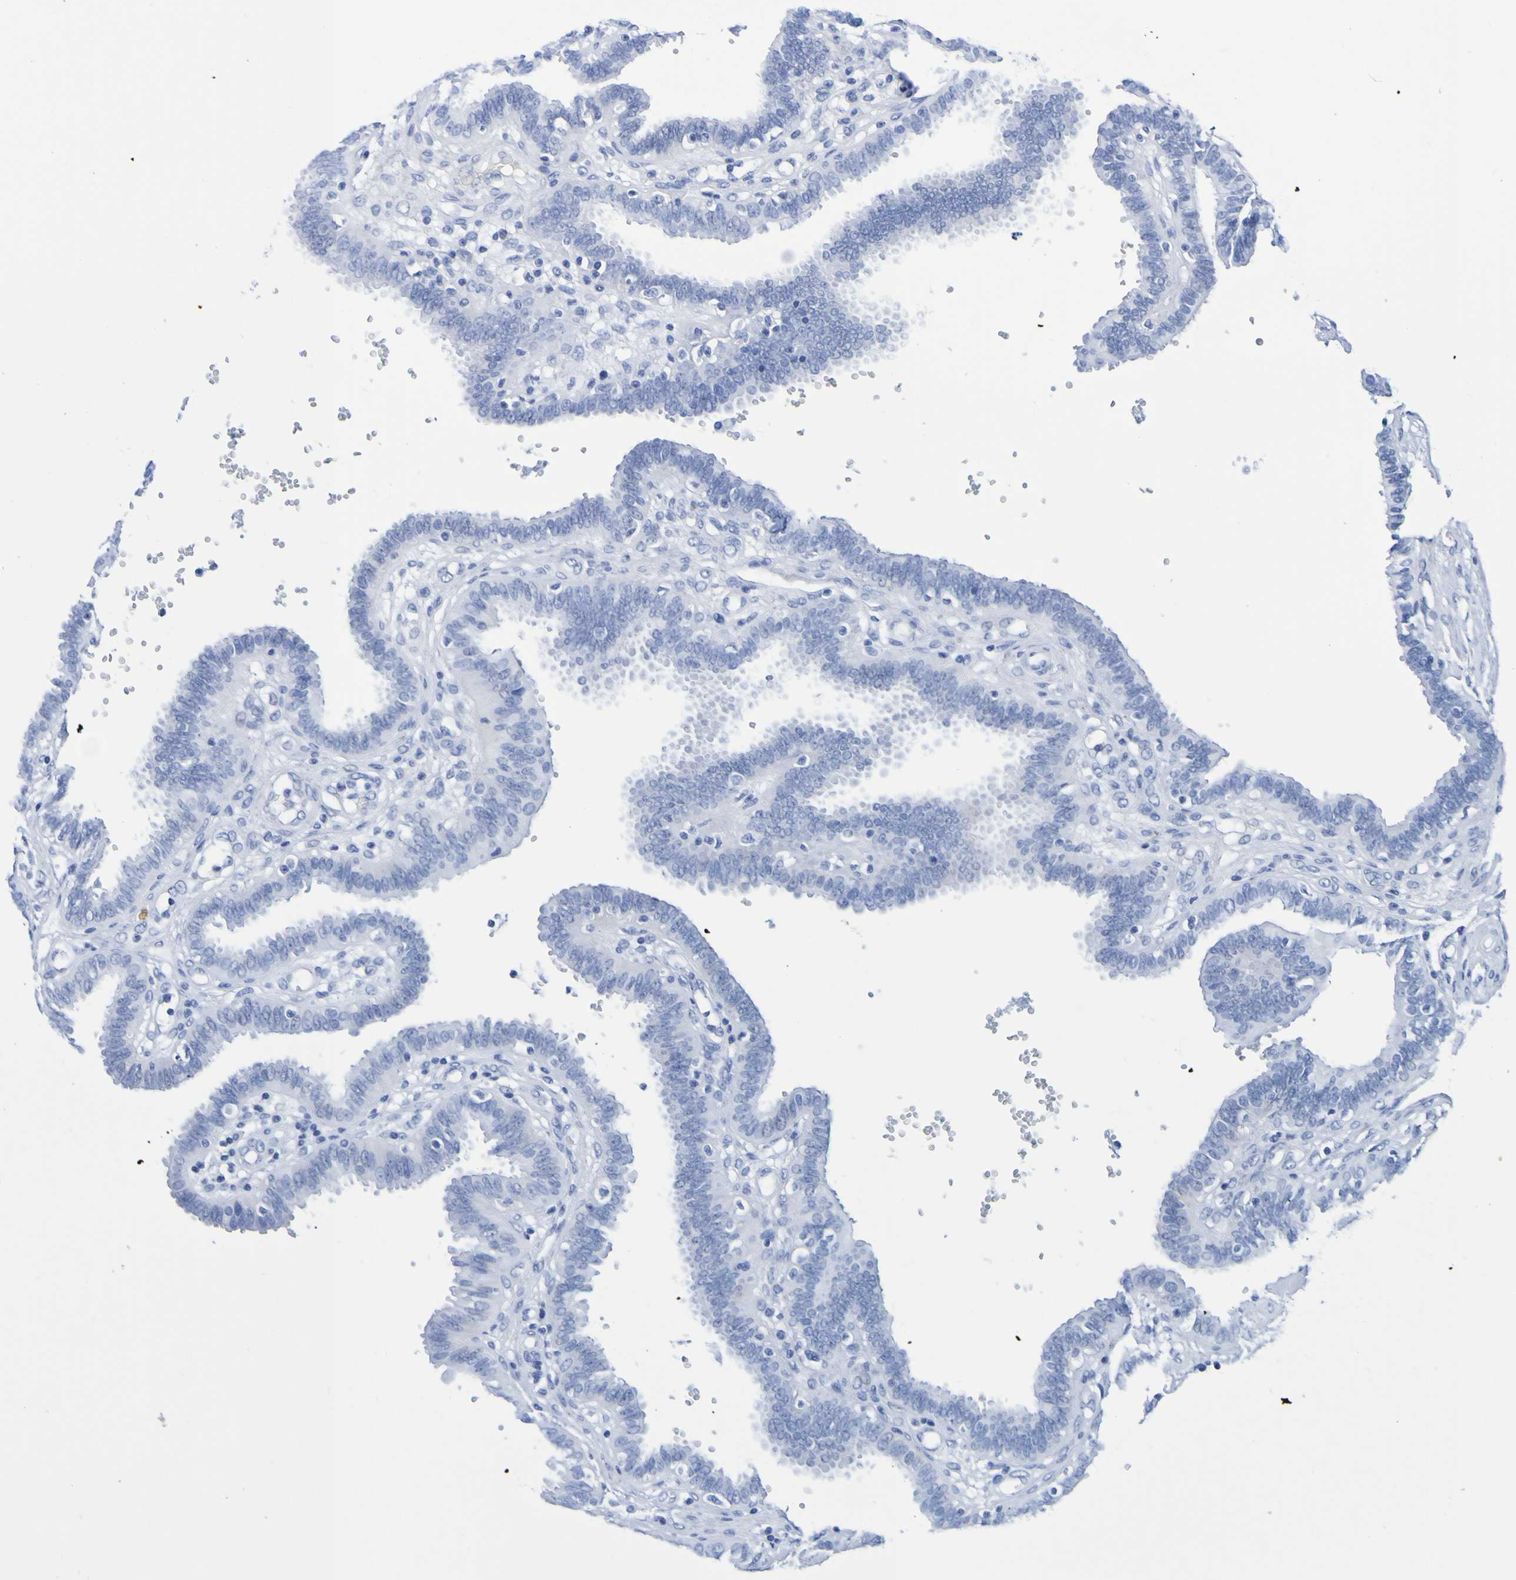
{"staining": {"intensity": "negative", "quantity": "none", "location": "none"}, "tissue": "fallopian tube", "cell_type": "Glandular cells", "image_type": "normal", "snomed": [{"axis": "morphology", "description": "Normal tissue, NOS"}, {"axis": "topography", "description": "Fallopian tube"}], "caption": "DAB (3,3'-diaminobenzidine) immunohistochemical staining of unremarkable fallopian tube reveals no significant expression in glandular cells.", "gene": "DPEP1", "patient": {"sex": "female", "age": 32}}